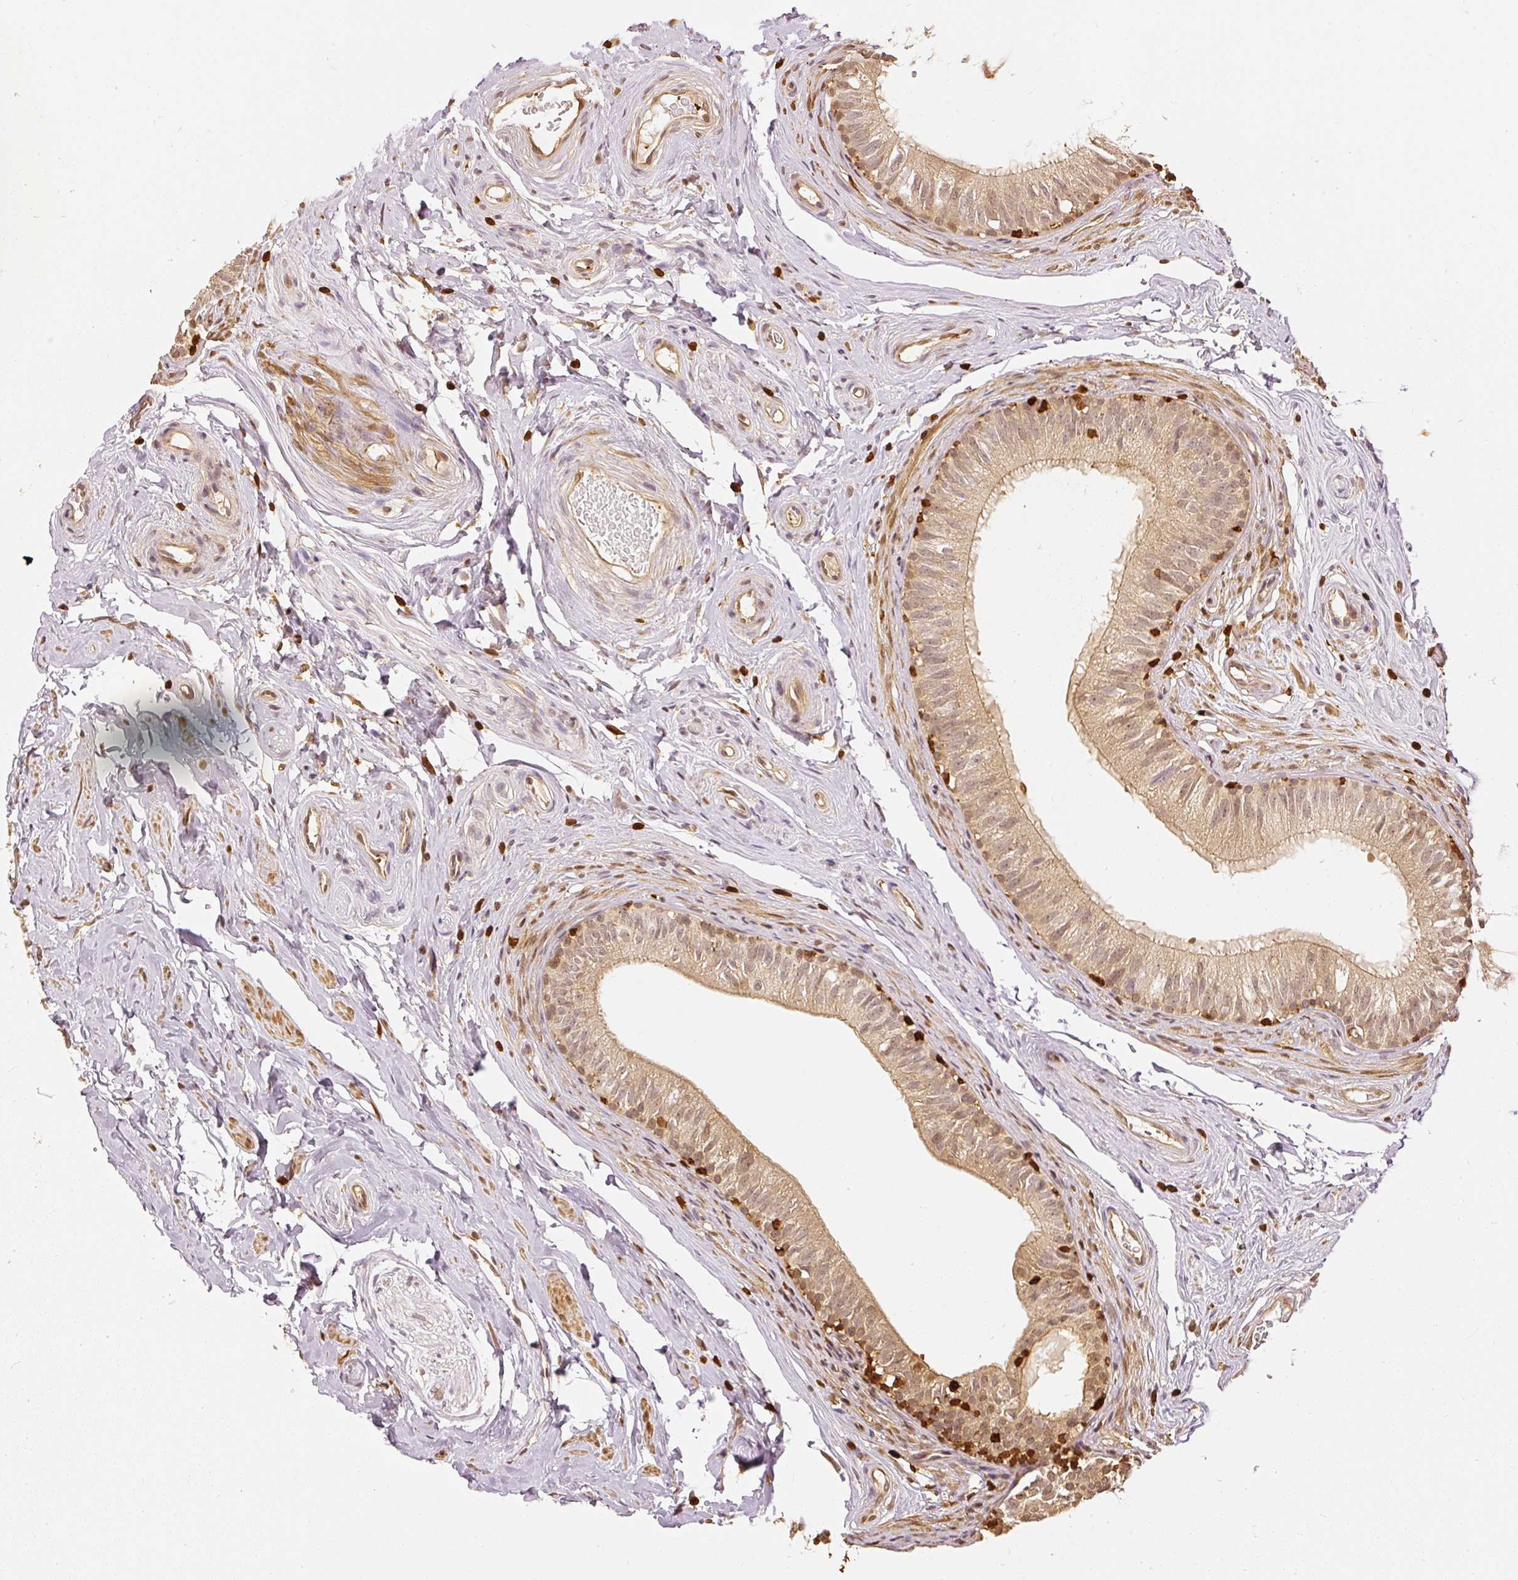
{"staining": {"intensity": "moderate", "quantity": ">75%", "location": "cytoplasmic/membranous,nuclear"}, "tissue": "epididymis", "cell_type": "Glandular cells", "image_type": "normal", "snomed": [{"axis": "morphology", "description": "Normal tissue, NOS"}, {"axis": "morphology", "description": "Seminoma, NOS"}, {"axis": "topography", "description": "Testis"}, {"axis": "topography", "description": "Epididymis"}], "caption": "Immunohistochemistry (IHC) staining of unremarkable epididymis, which shows medium levels of moderate cytoplasmic/membranous,nuclear staining in approximately >75% of glandular cells indicating moderate cytoplasmic/membranous,nuclear protein staining. The staining was performed using DAB (brown) for protein detection and nuclei were counterstained in hematoxylin (blue).", "gene": "PFN1", "patient": {"sex": "male", "age": 45}}